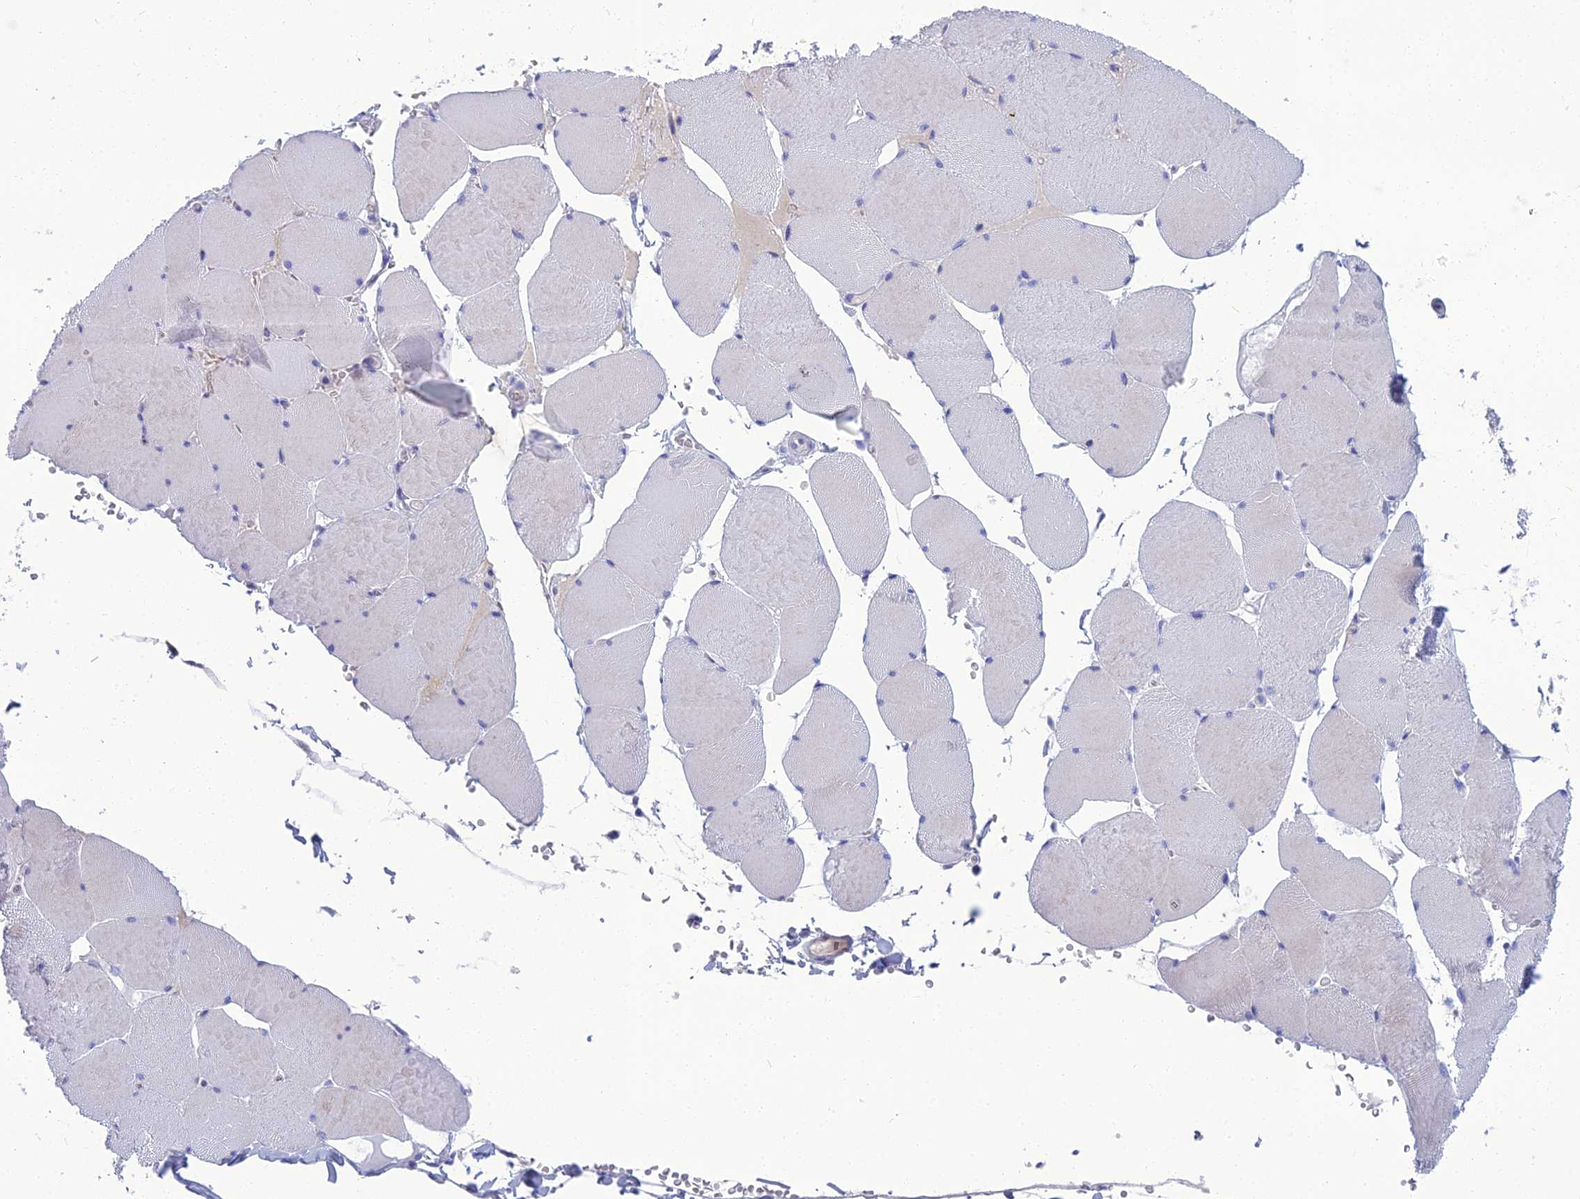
{"staining": {"intensity": "negative", "quantity": "none", "location": "none"}, "tissue": "skeletal muscle", "cell_type": "Myocytes", "image_type": "normal", "snomed": [{"axis": "morphology", "description": "Normal tissue, NOS"}, {"axis": "topography", "description": "Skeletal muscle"}, {"axis": "topography", "description": "Head-Neck"}], "caption": "Immunohistochemical staining of normal skeletal muscle demonstrates no significant staining in myocytes. (DAB immunohistochemistry (IHC) with hematoxylin counter stain).", "gene": "SPTLC3", "patient": {"sex": "male", "age": 66}}